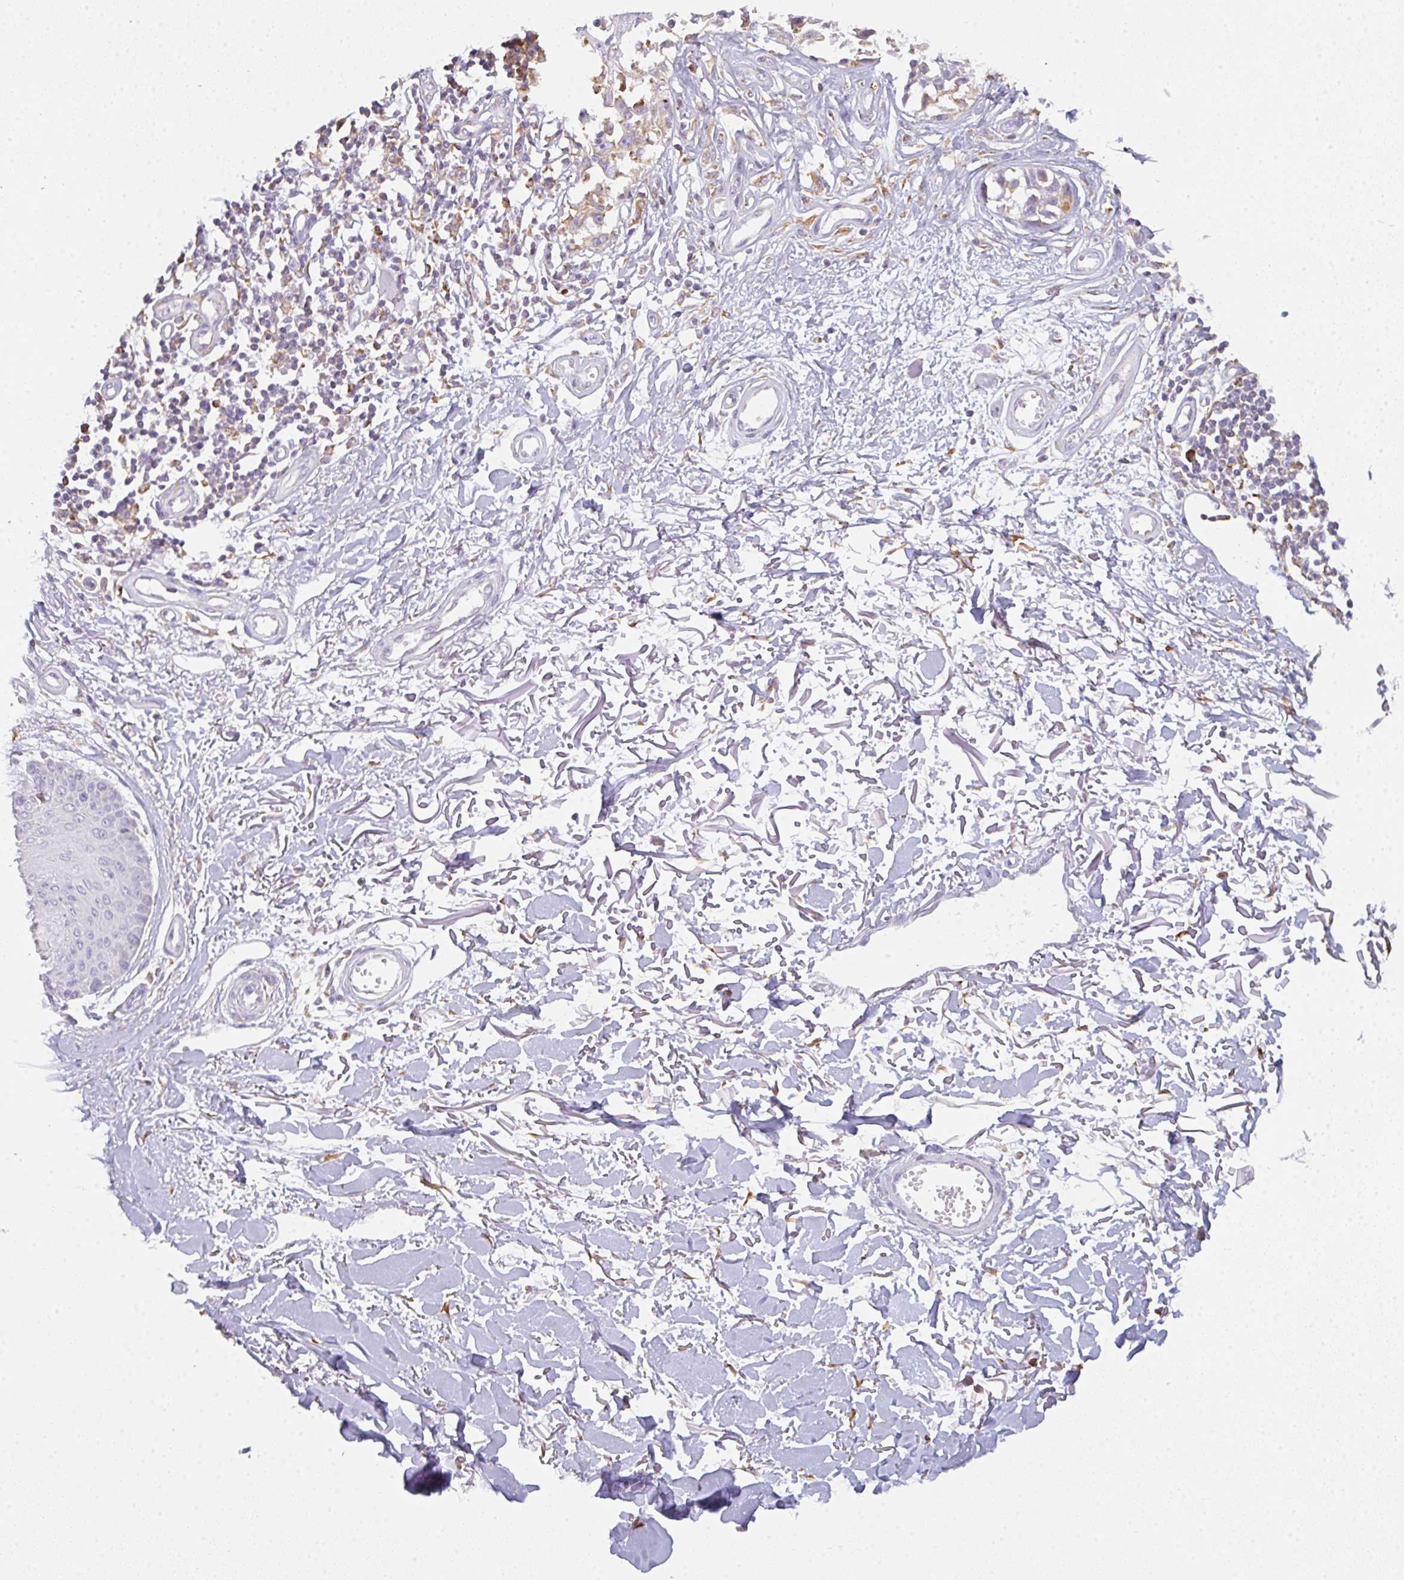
{"staining": {"intensity": "weak", "quantity": "<25%", "location": "cytoplasmic/membranous"}, "tissue": "melanoma", "cell_type": "Tumor cells", "image_type": "cancer", "snomed": [{"axis": "morphology", "description": "Malignant melanoma, NOS"}, {"axis": "topography", "description": "Skin"}], "caption": "Immunohistochemistry (IHC) micrograph of human malignant melanoma stained for a protein (brown), which displays no staining in tumor cells. Nuclei are stained in blue.", "gene": "DOK4", "patient": {"sex": "male", "age": 73}}